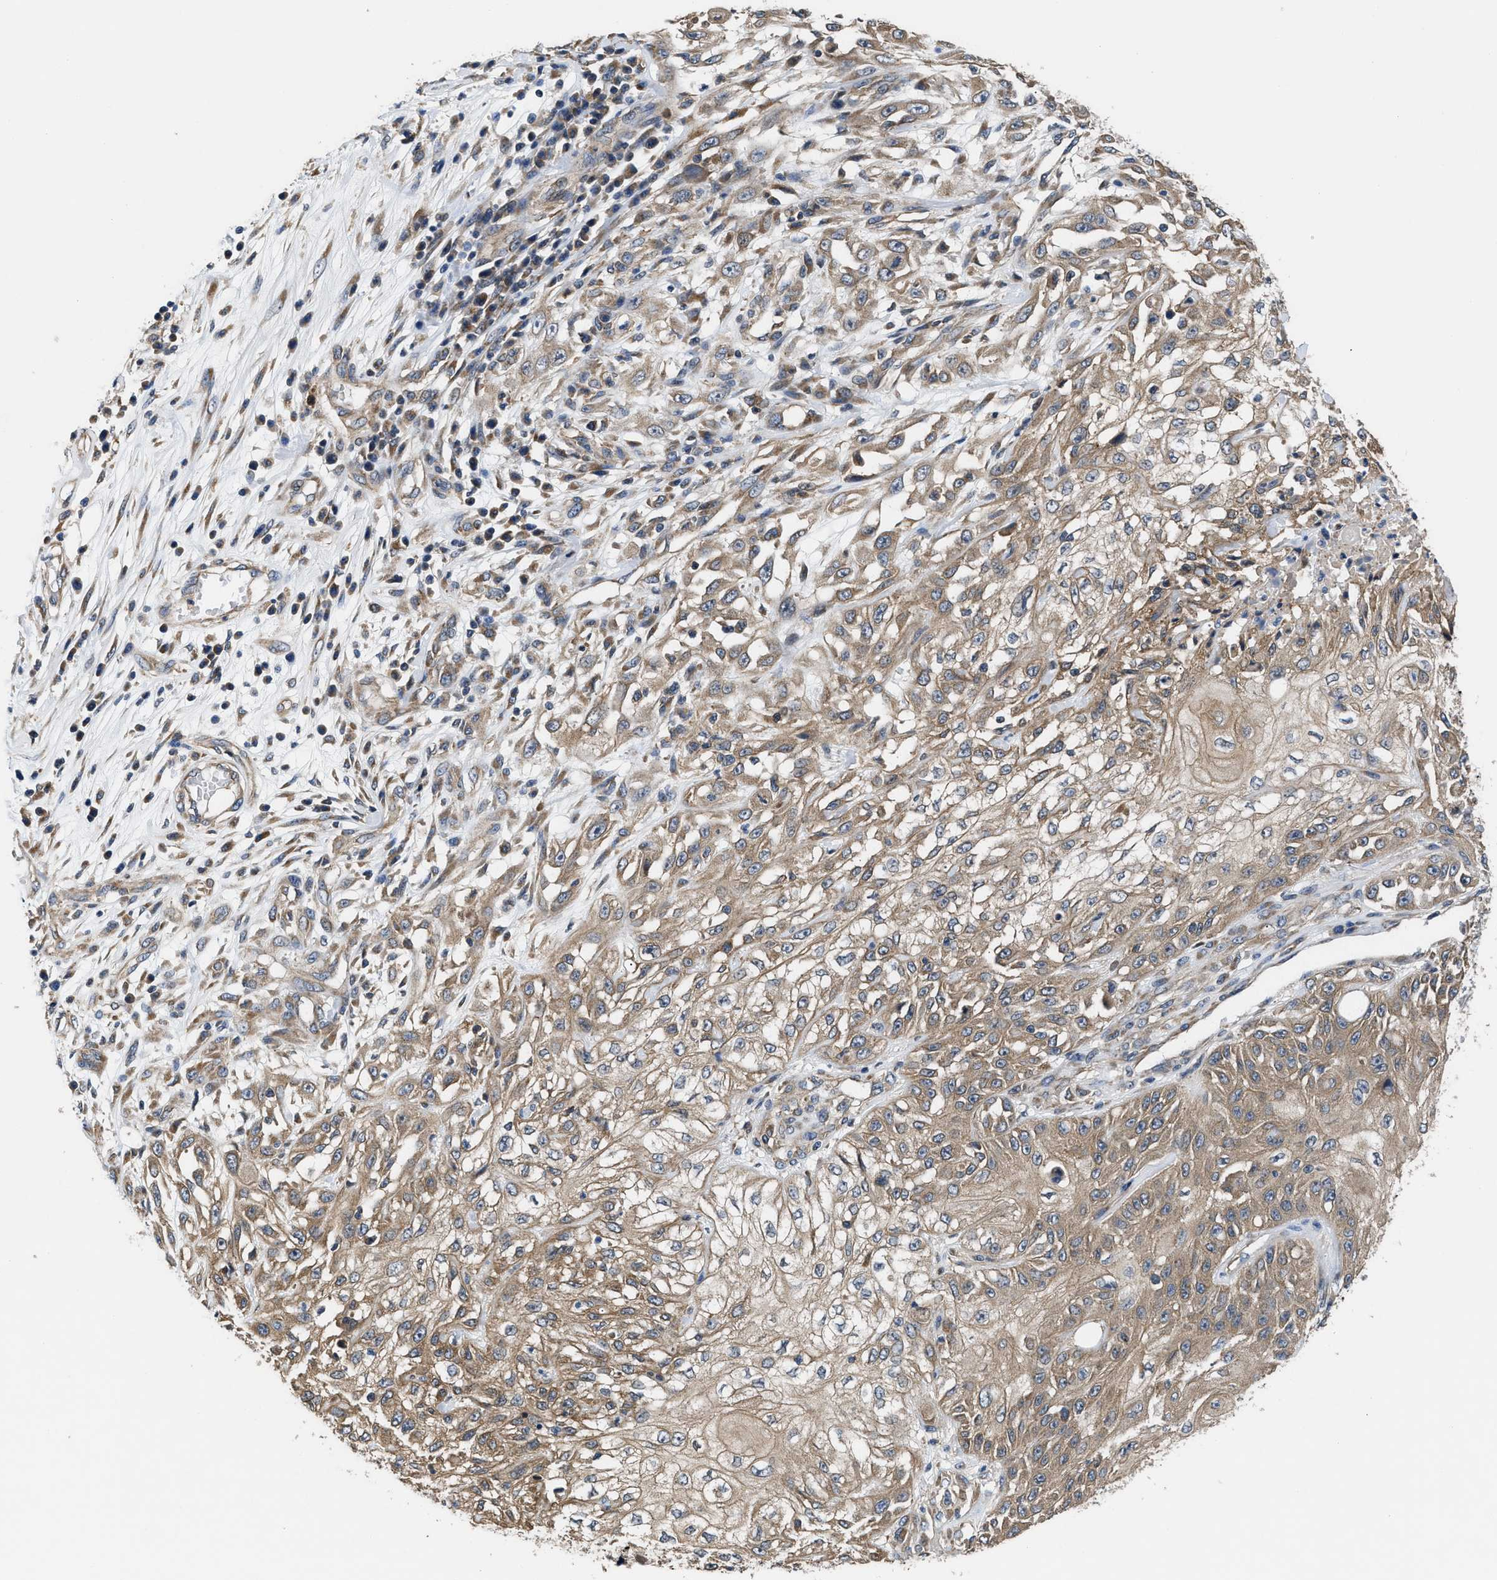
{"staining": {"intensity": "moderate", "quantity": ">75%", "location": "cytoplasmic/membranous"}, "tissue": "skin cancer", "cell_type": "Tumor cells", "image_type": "cancer", "snomed": [{"axis": "morphology", "description": "Squamous cell carcinoma, NOS"}, {"axis": "morphology", "description": "Squamous cell carcinoma, metastatic, NOS"}, {"axis": "topography", "description": "Skin"}, {"axis": "topography", "description": "Lymph node"}], "caption": "Skin metastatic squamous cell carcinoma stained for a protein (brown) exhibits moderate cytoplasmic/membranous positive positivity in about >75% of tumor cells.", "gene": "CEP128", "patient": {"sex": "male", "age": 75}}